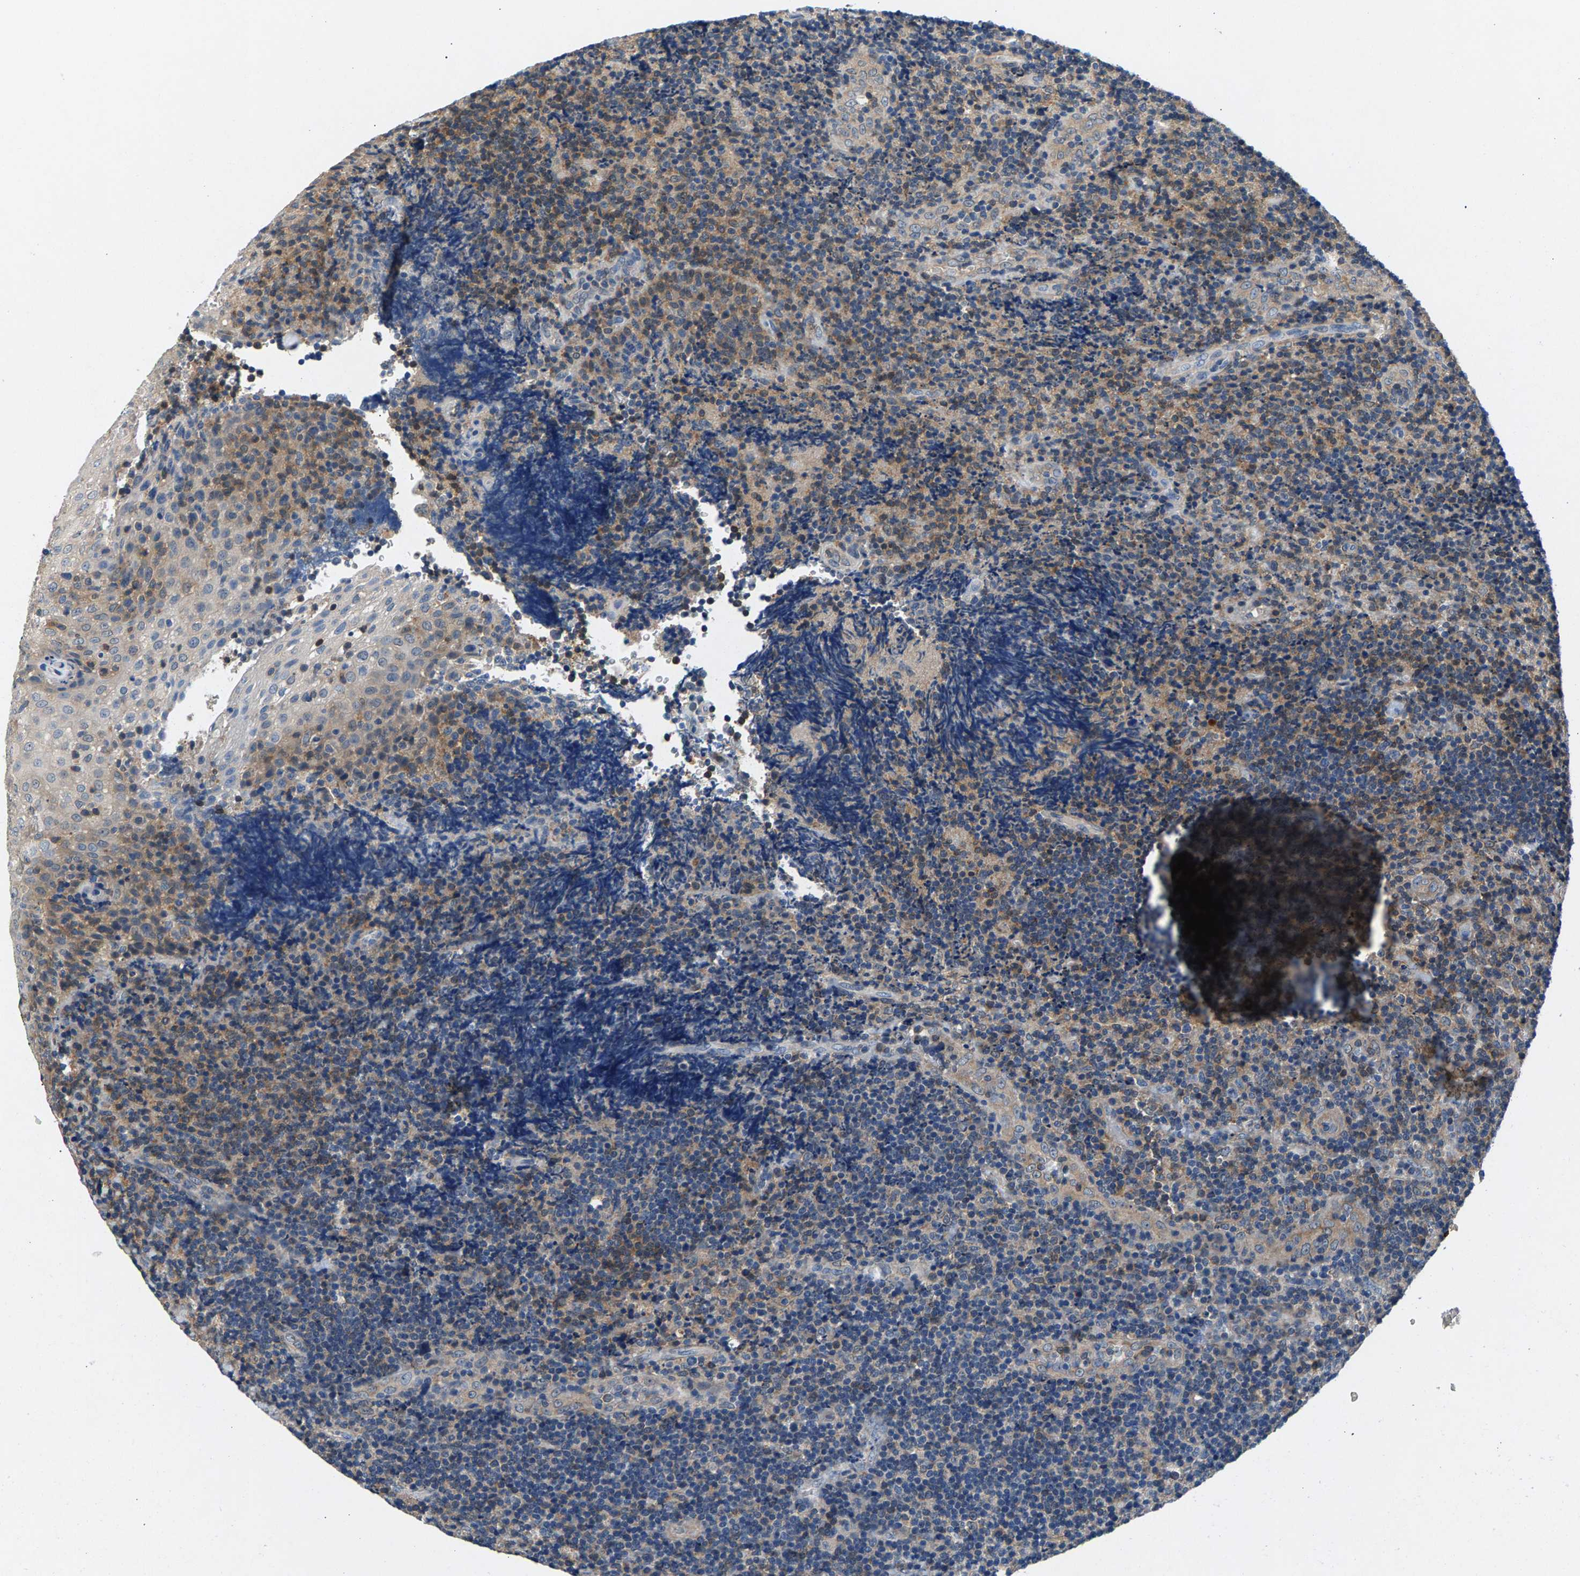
{"staining": {"intensity": "moderate", "quantity": "25%-75%", "location": "cytoplasmic/membranous"}, "tissue": "lymphoma", "cell_type": "Tumor cells", "image_type": "cancer", "snomed": [{"axis": "morphology", "description": "Malignant lymphoma, non-Hodgkin's type, High grade"}, {"axis": "topography", "description": "Tonsil"}], "caption": "Tumor cells display medium levels of moderate cytoplasmic/membranous expression in approximately 25%-75% of cells in human lymphoma.", "gene": "NT5C", "patient": {"sex": "female", "age": 36}}